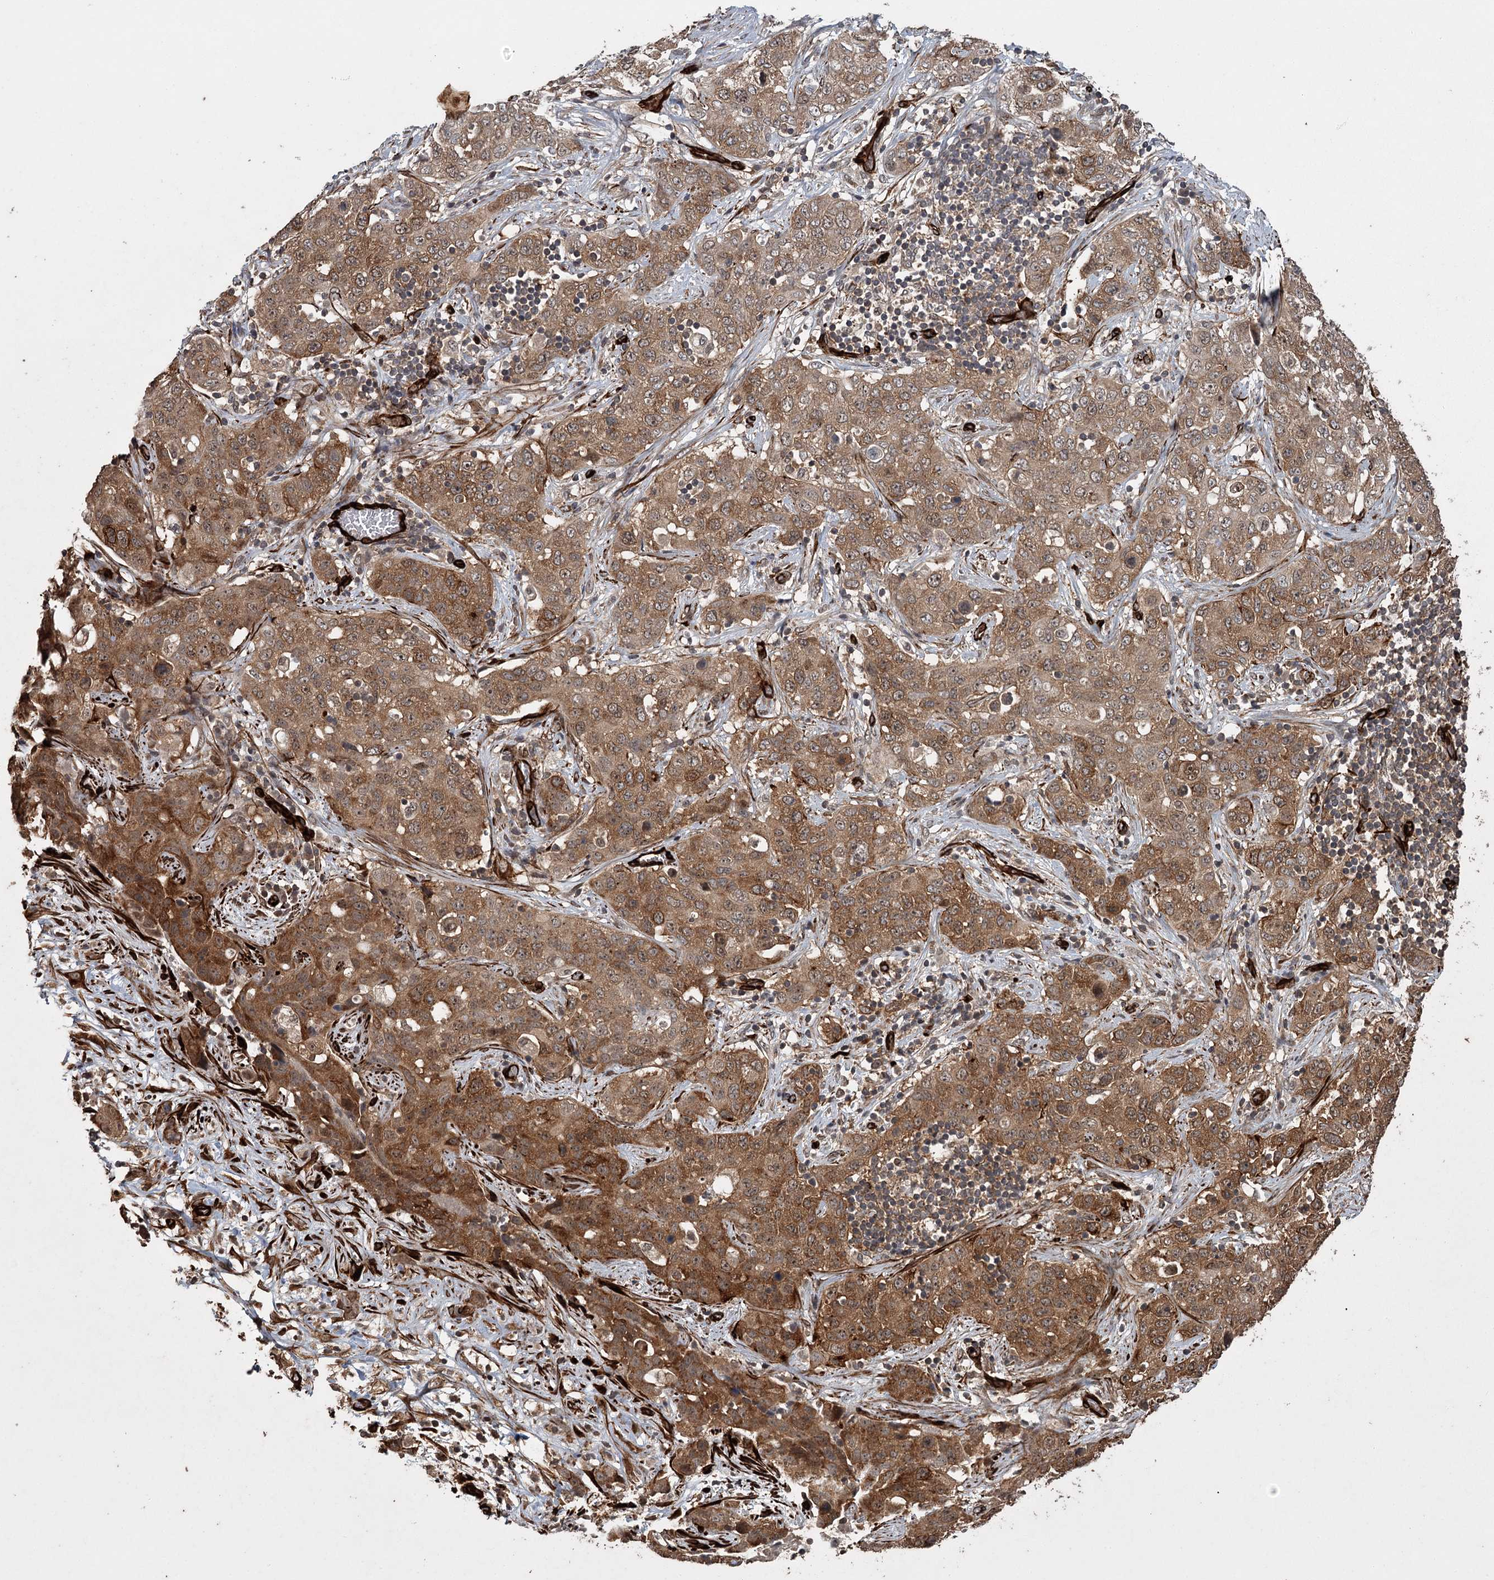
{"staining": {"intensity": "moderate", "quantity": ">75%", "location": "cytoplasmic/membranous"}, "tissue": "stomach cancer", "cell_type": "Tumor cells", "image_type": "cancer", "snomed": [{"axis": "morphology", "description": "Normal tissue, NOS"}, {"axis": "morphology", "description": "Adenocarcinoma, NOS"}, {"axis": "topography", "description": "Lymph node"}, {"axis": "topography", "description": "Stomach"}], "caption": "Adenocarcinoma (stomach) stained with a brown dye reveals moderate cytoplasmic/membranous positive positivity in approximately >75% of tumor cells.", "gene": "RPAP3", "patient": {"sex": "male", "age": 48}}